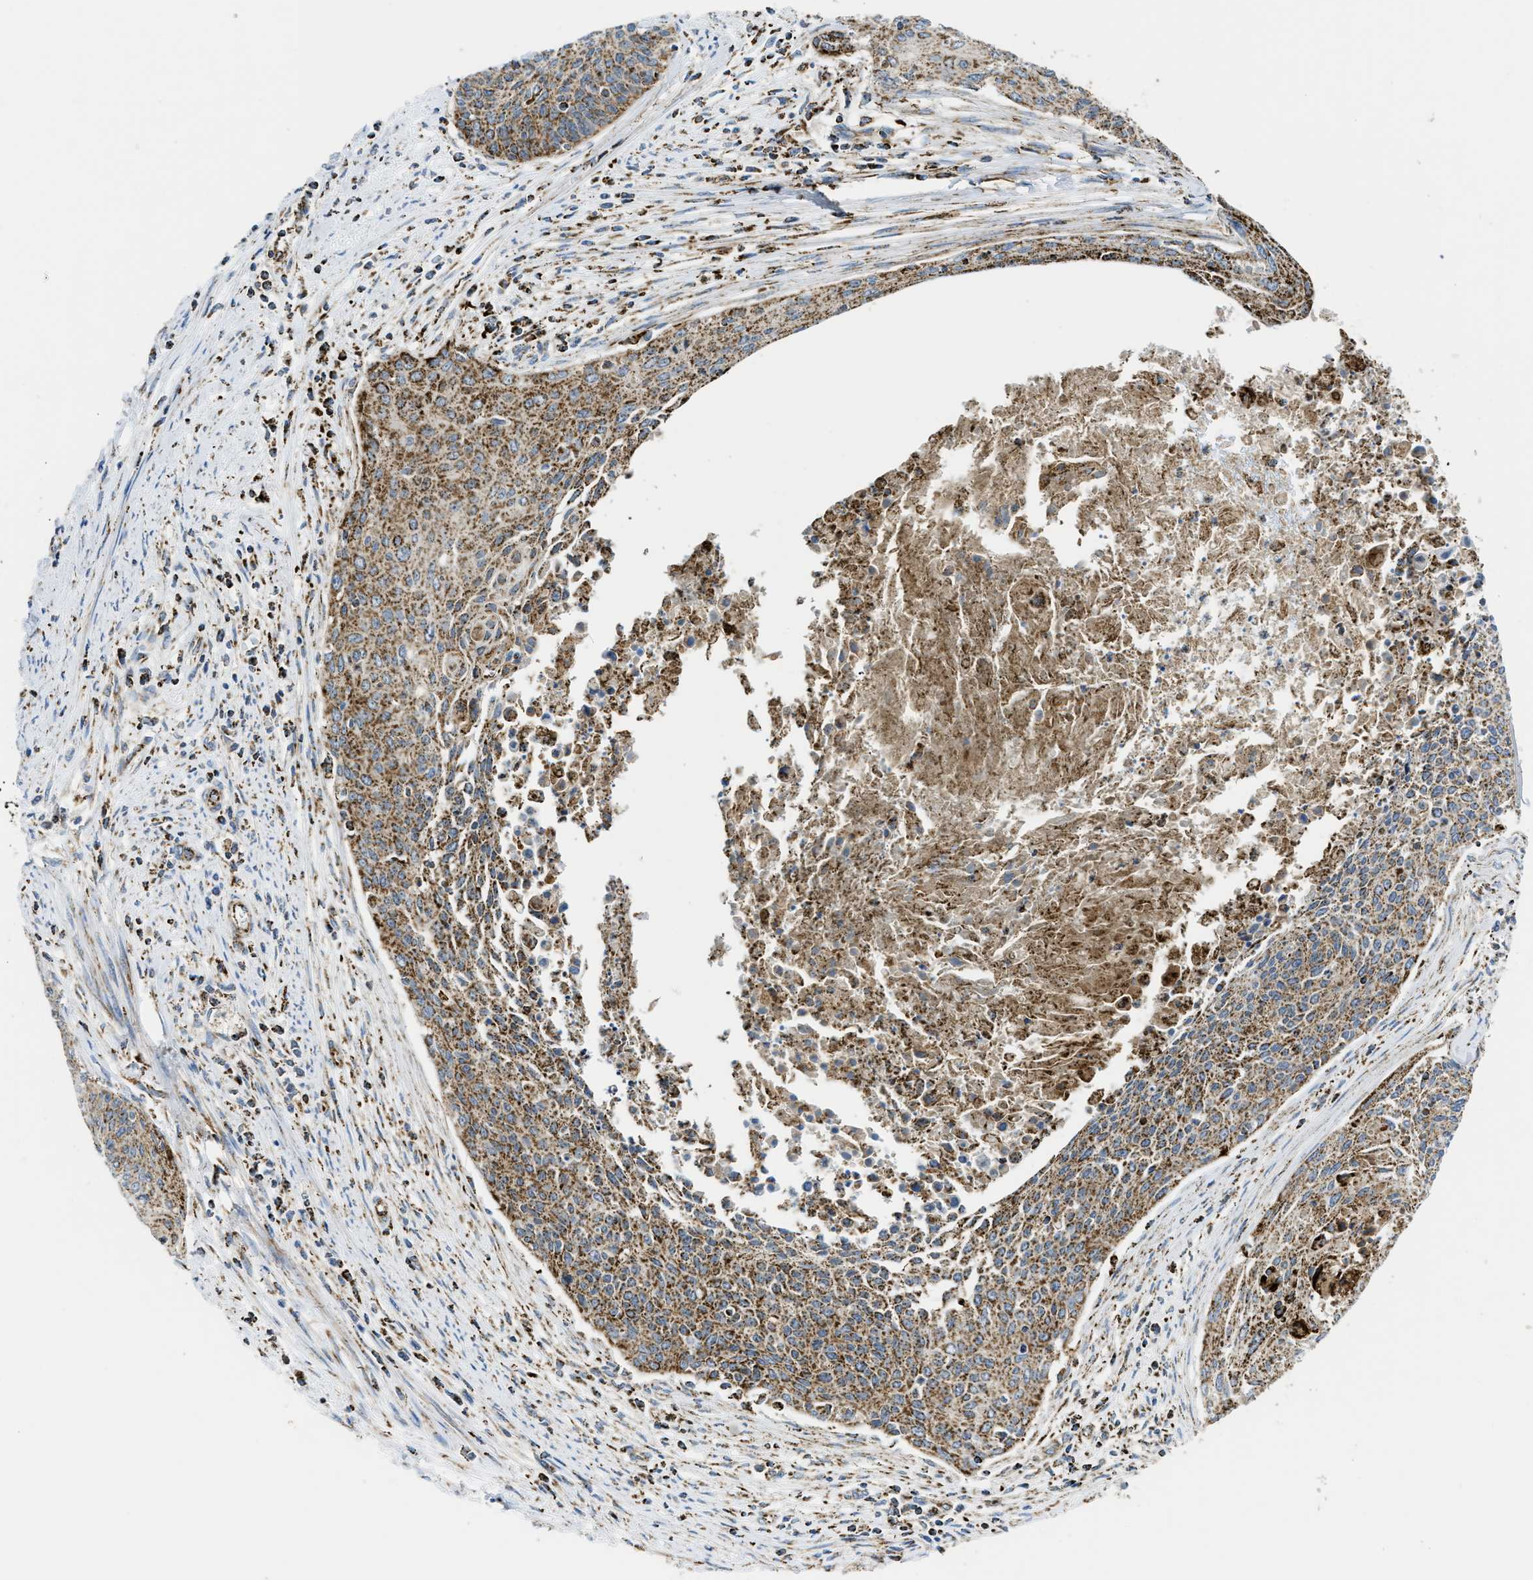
{"staining": {"intensity": "moderate", "quantity": ">75%", "location": "cytoplasmic/membranous"}, "tissue": "cervical cancer", "cell_type": "Tumor cells", "image_type": "cancer", "snomed": [{"axis": "morphology", "description": "Squamous cell carcinoma, NOS"}, {"axis": "topography", "description": "Cervix"}], "caption": "Protein expression analysis of cervical cancer (squamous cell carcinoma) shows moderate cytoplasmic/membranous staining in approximately >75% of tumor cells. (Brightfield microscopy of DAB IHC at high magnification).", "gene": "SQOR", "patient": {"sex": "female", "age": 55}}